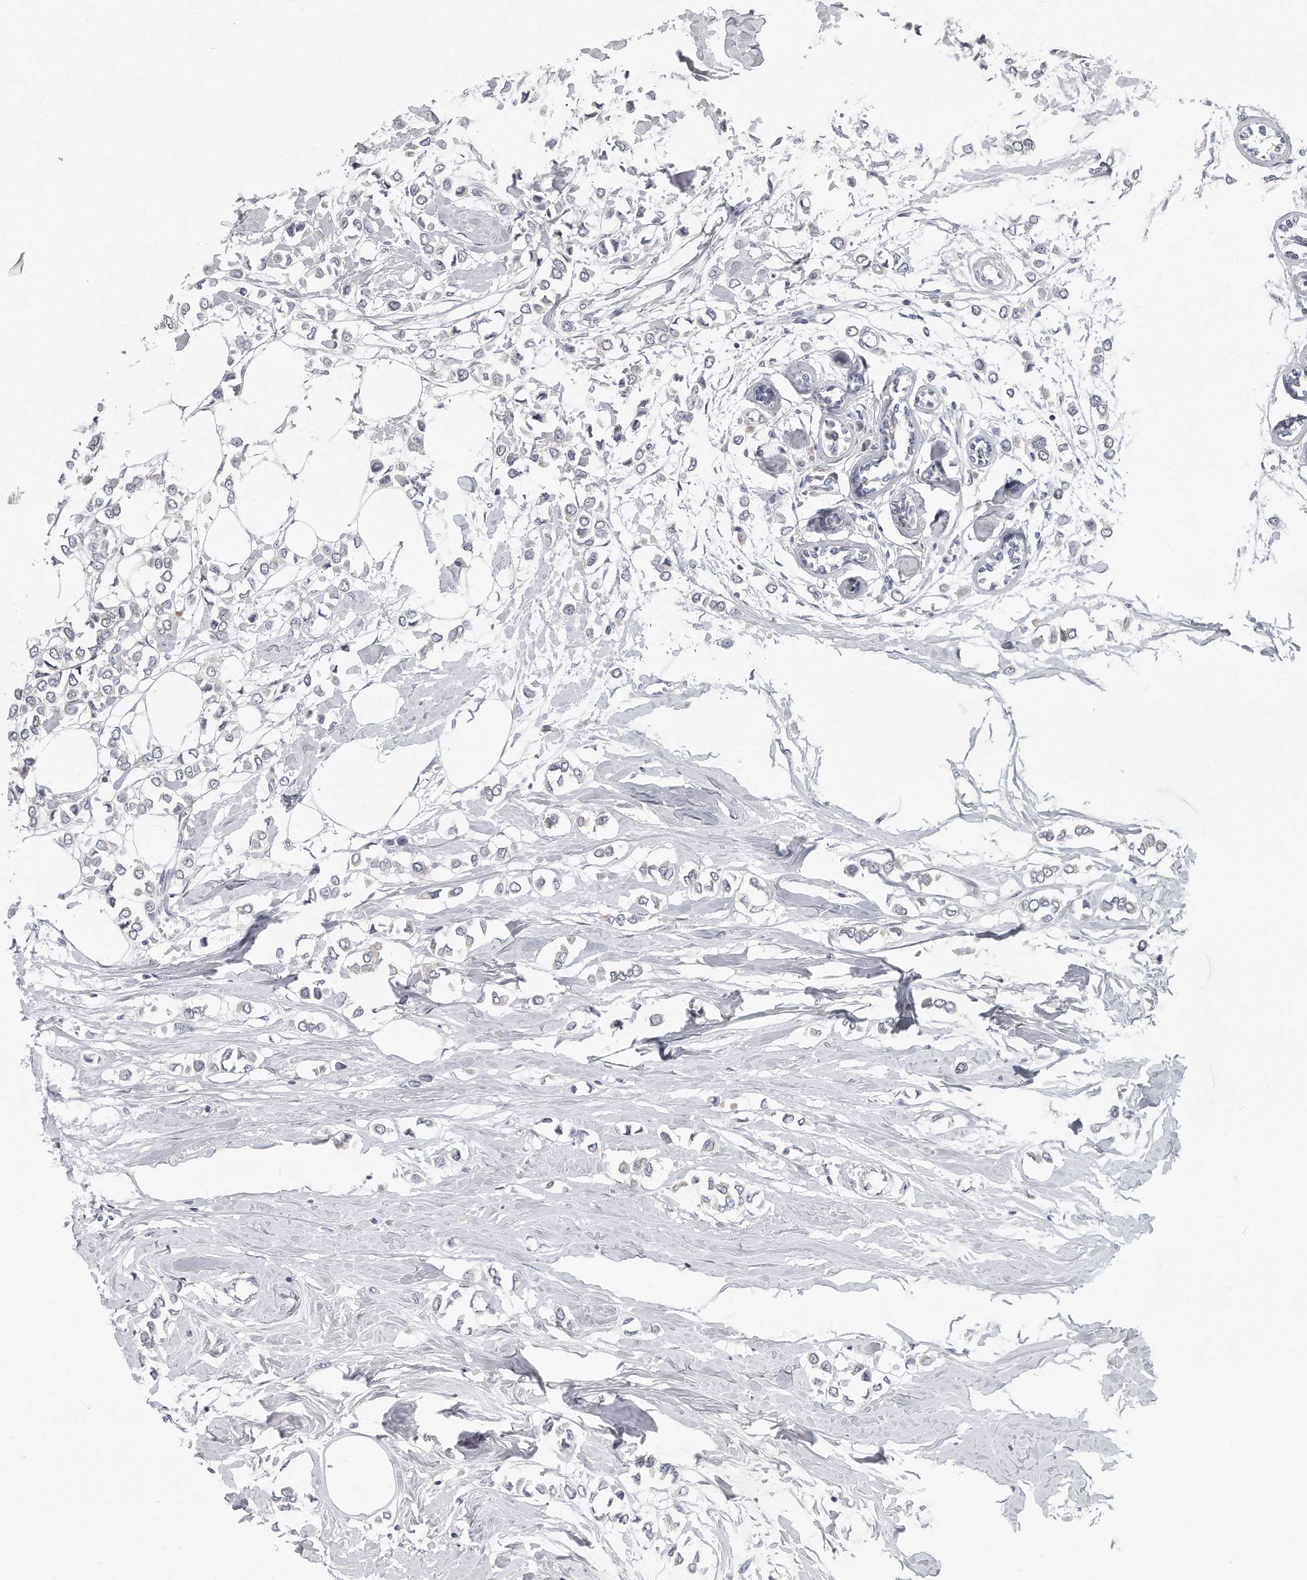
{"staining": {"intensity": "negative", "quantity": "none", "location": "none"}, "tissue": "breast cancer", "cell_type": "Tumor cells", "image_type": "cancer", "snomed": [{"axis": "morphology", "description": "Lobular carcinoma"}, {"axis": "topography", "description": "Breast"}], "caption": "Breast cancer was stained to show a protein in brown. There is no significant staining in tumor cells.", "gene": "PLEKHA6", "patient": {"sex": "female", "age": 51}}